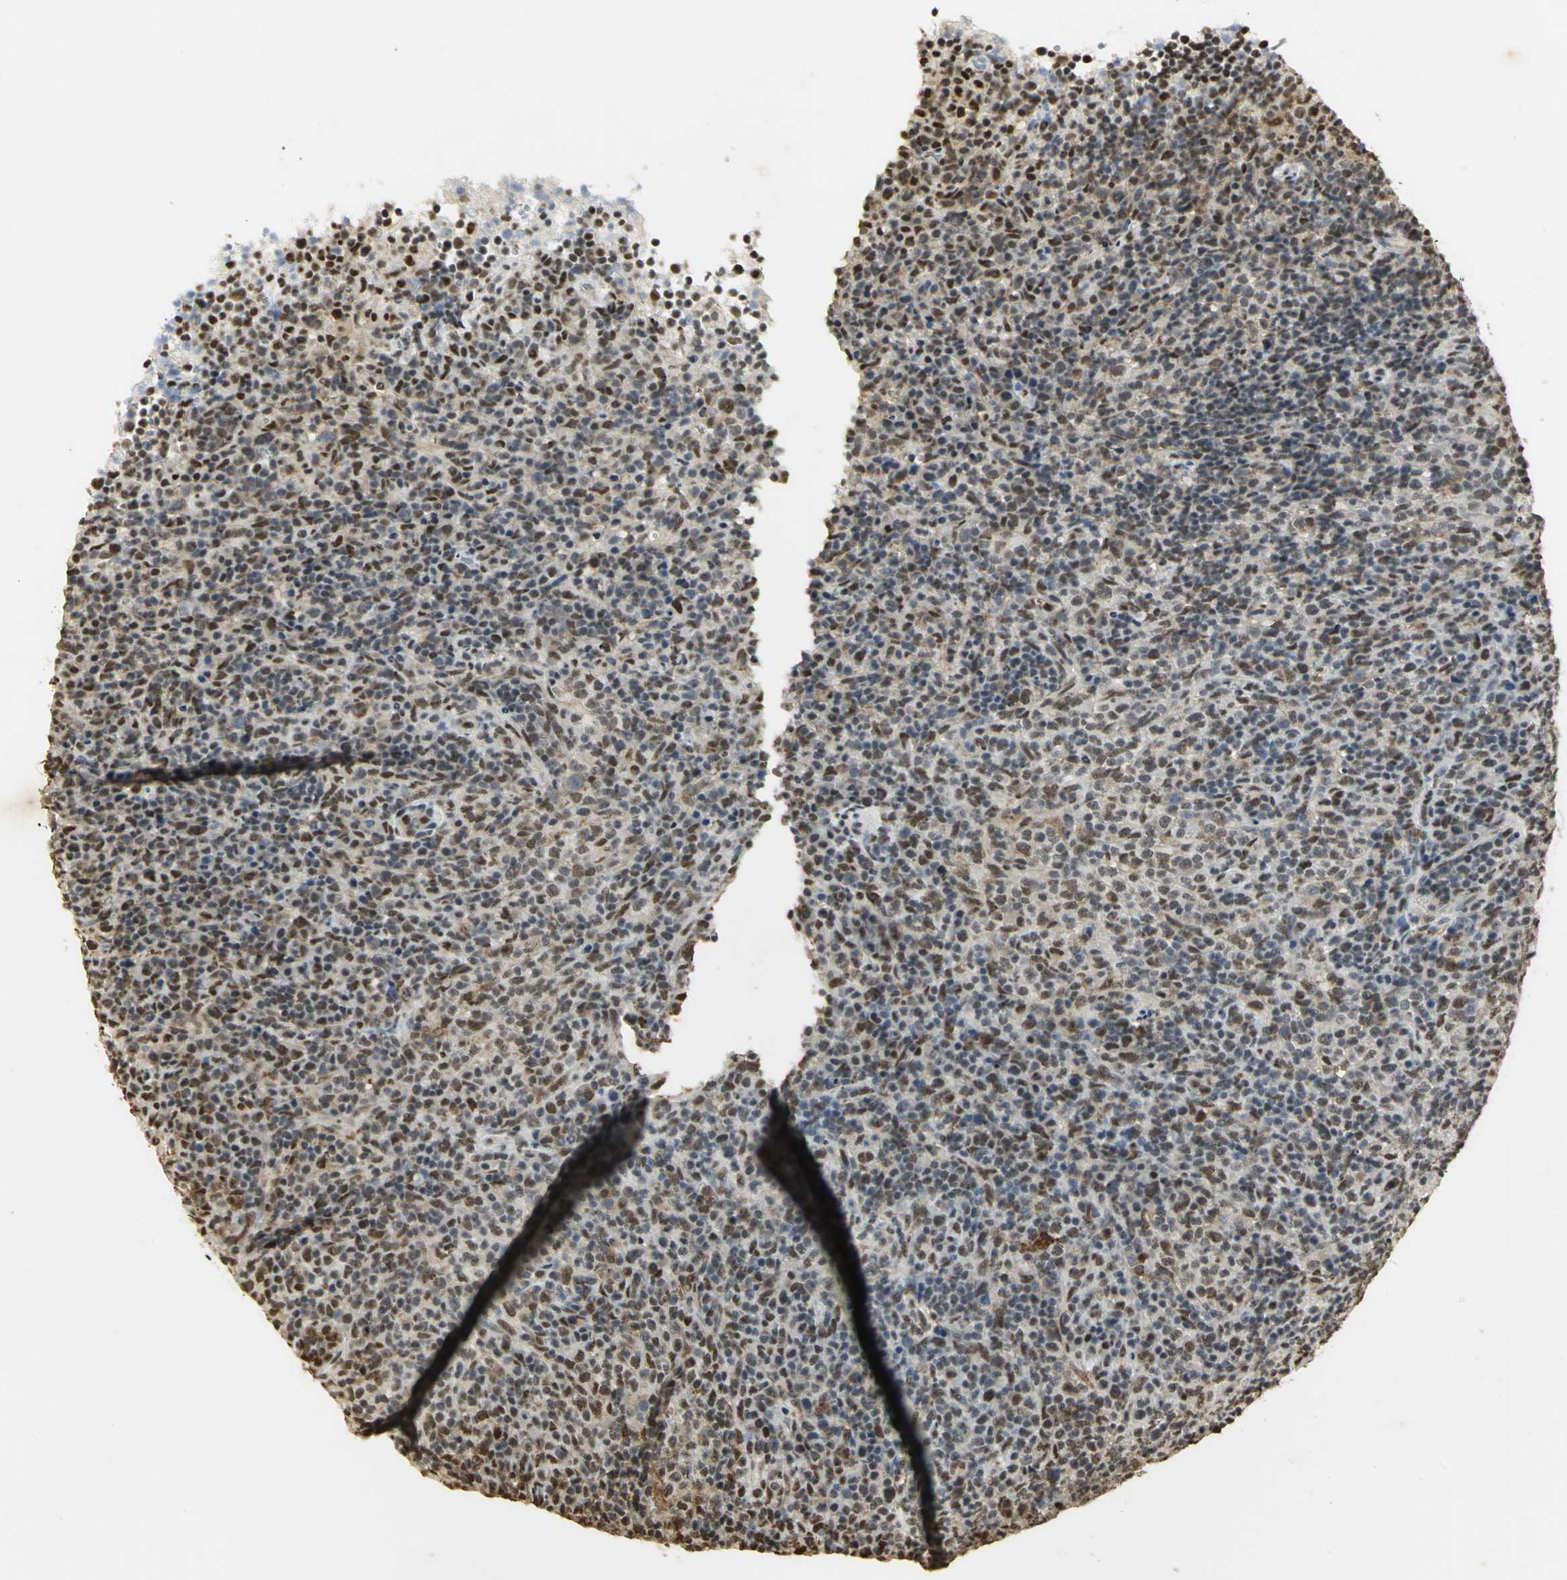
{"staining": {"intensity": "moderate", "quantity": "25%-75%", "location": "cytoplasmic/membranous,nuclear"}, "tissue": "lymphoma", "cell_type": "Tumor cells", "image_type": "cancer", "snomed": [{"axis": "morphology", "description": "Malignant lymphoma, non-Hodgkin's type, High grade"}, {"axis": "topography", "description": "Lymph node"}], "caption": "Immunohistochemical staining of malignant lymphoma, non-Hodgkin's type (high-grade) reveals medium levels of moderate cytoplasmic/membranous and nuclear expression in approximately 25%-75% of tumor cells.", "gene": "SET", "patient": {"sex": "female", "age": 76}}